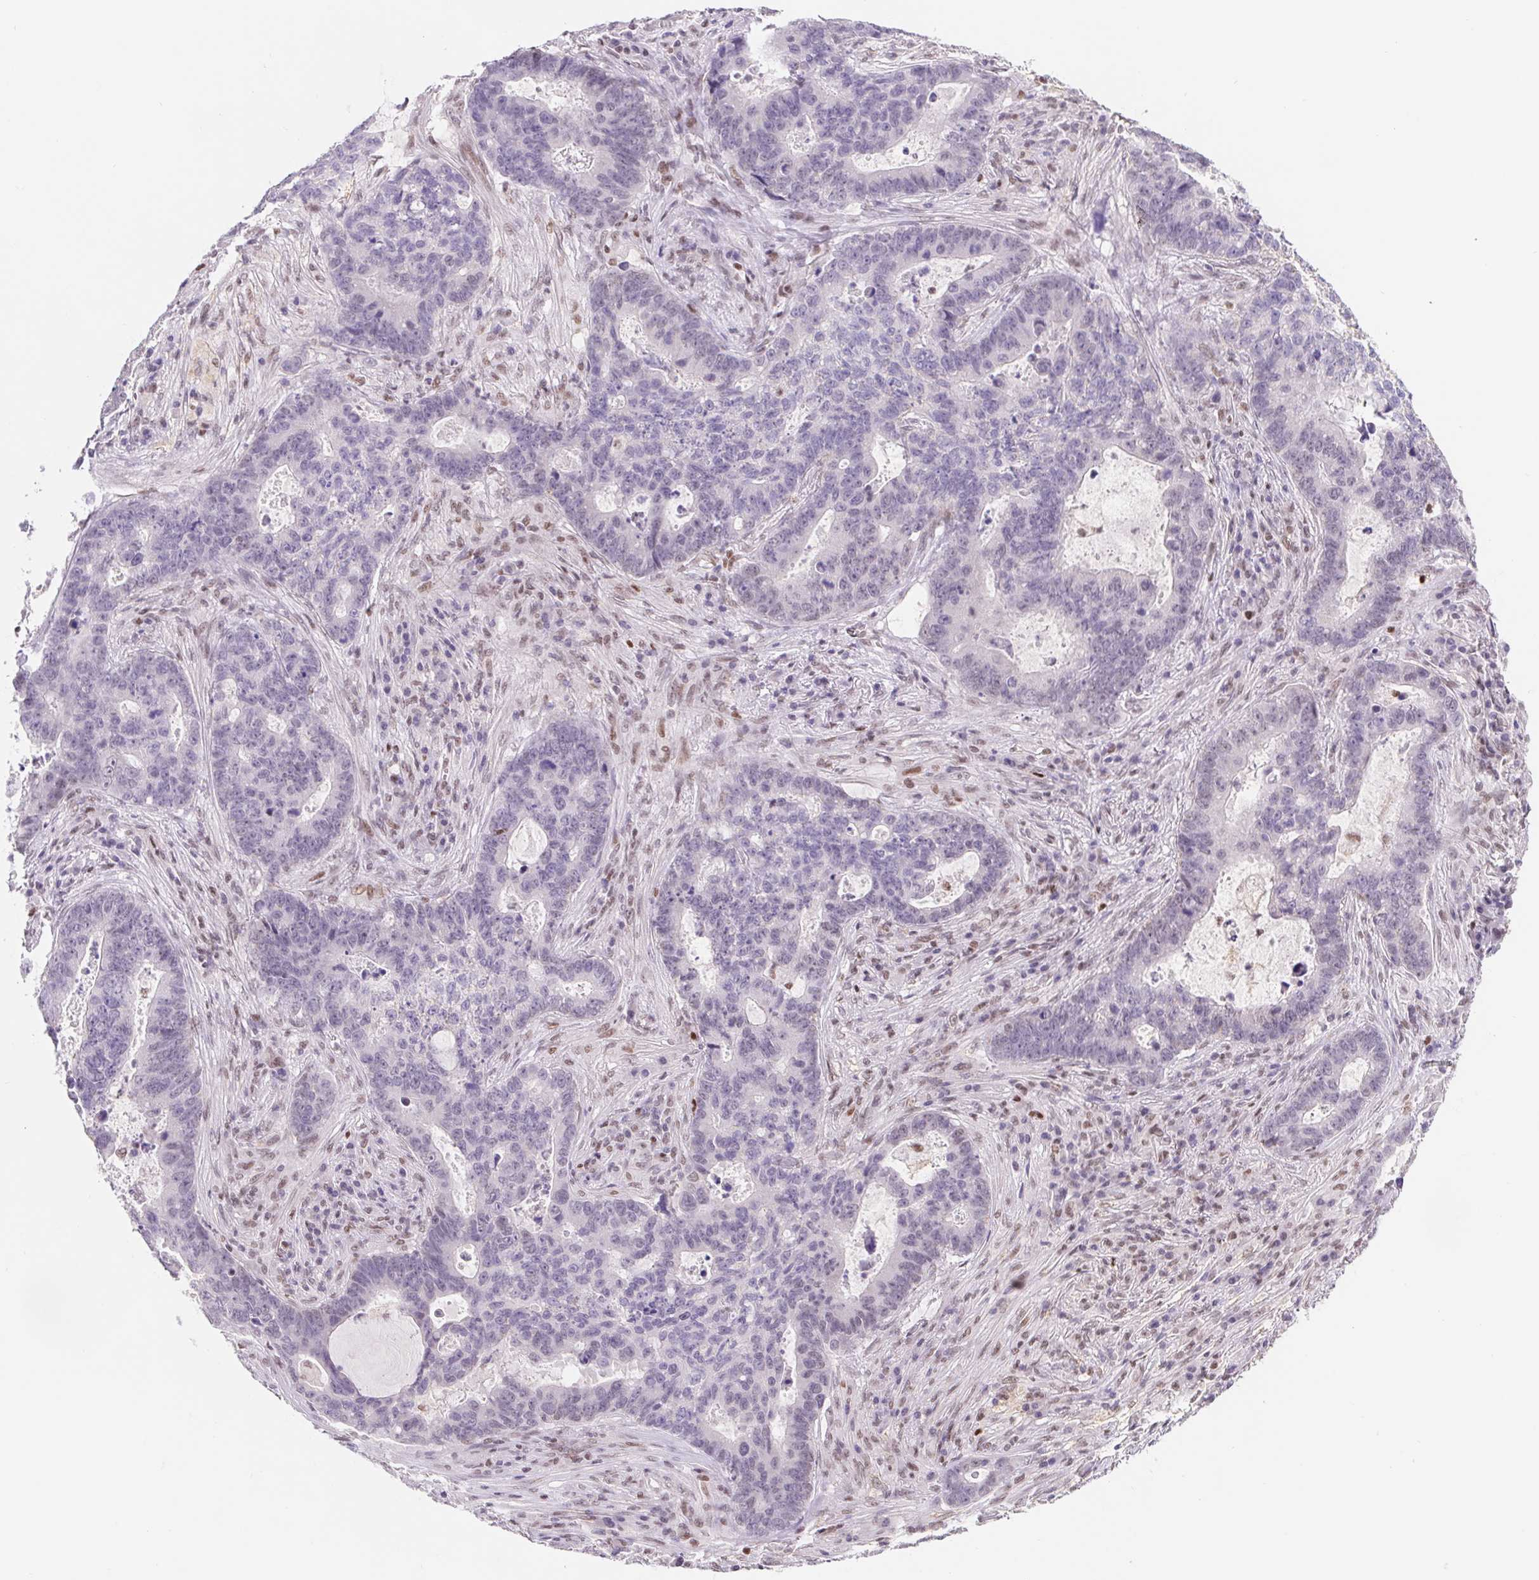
{"staining": {"intensity": "negative", "quantity": "none", "location": "none"}, "tissue": "lung cancer", "cell_type": "Tumor cells", "image_type": "cancer", "snomed": [{"axis": "morphology", "description": "Aneuploidy"}, {"axis": "morphology", "description": "Adenocarcinoma, NOS"}, {"axis": "morphology", "description": "Adenocarcinoma primary or metastatic"}, {"axis": "topography", "description": "Lung"}], "caption": "Tumor cells are negative for protein expression in human lung cancer.", "gene": "TRERF1", "patient": {"sex": "female", "age": 75}}